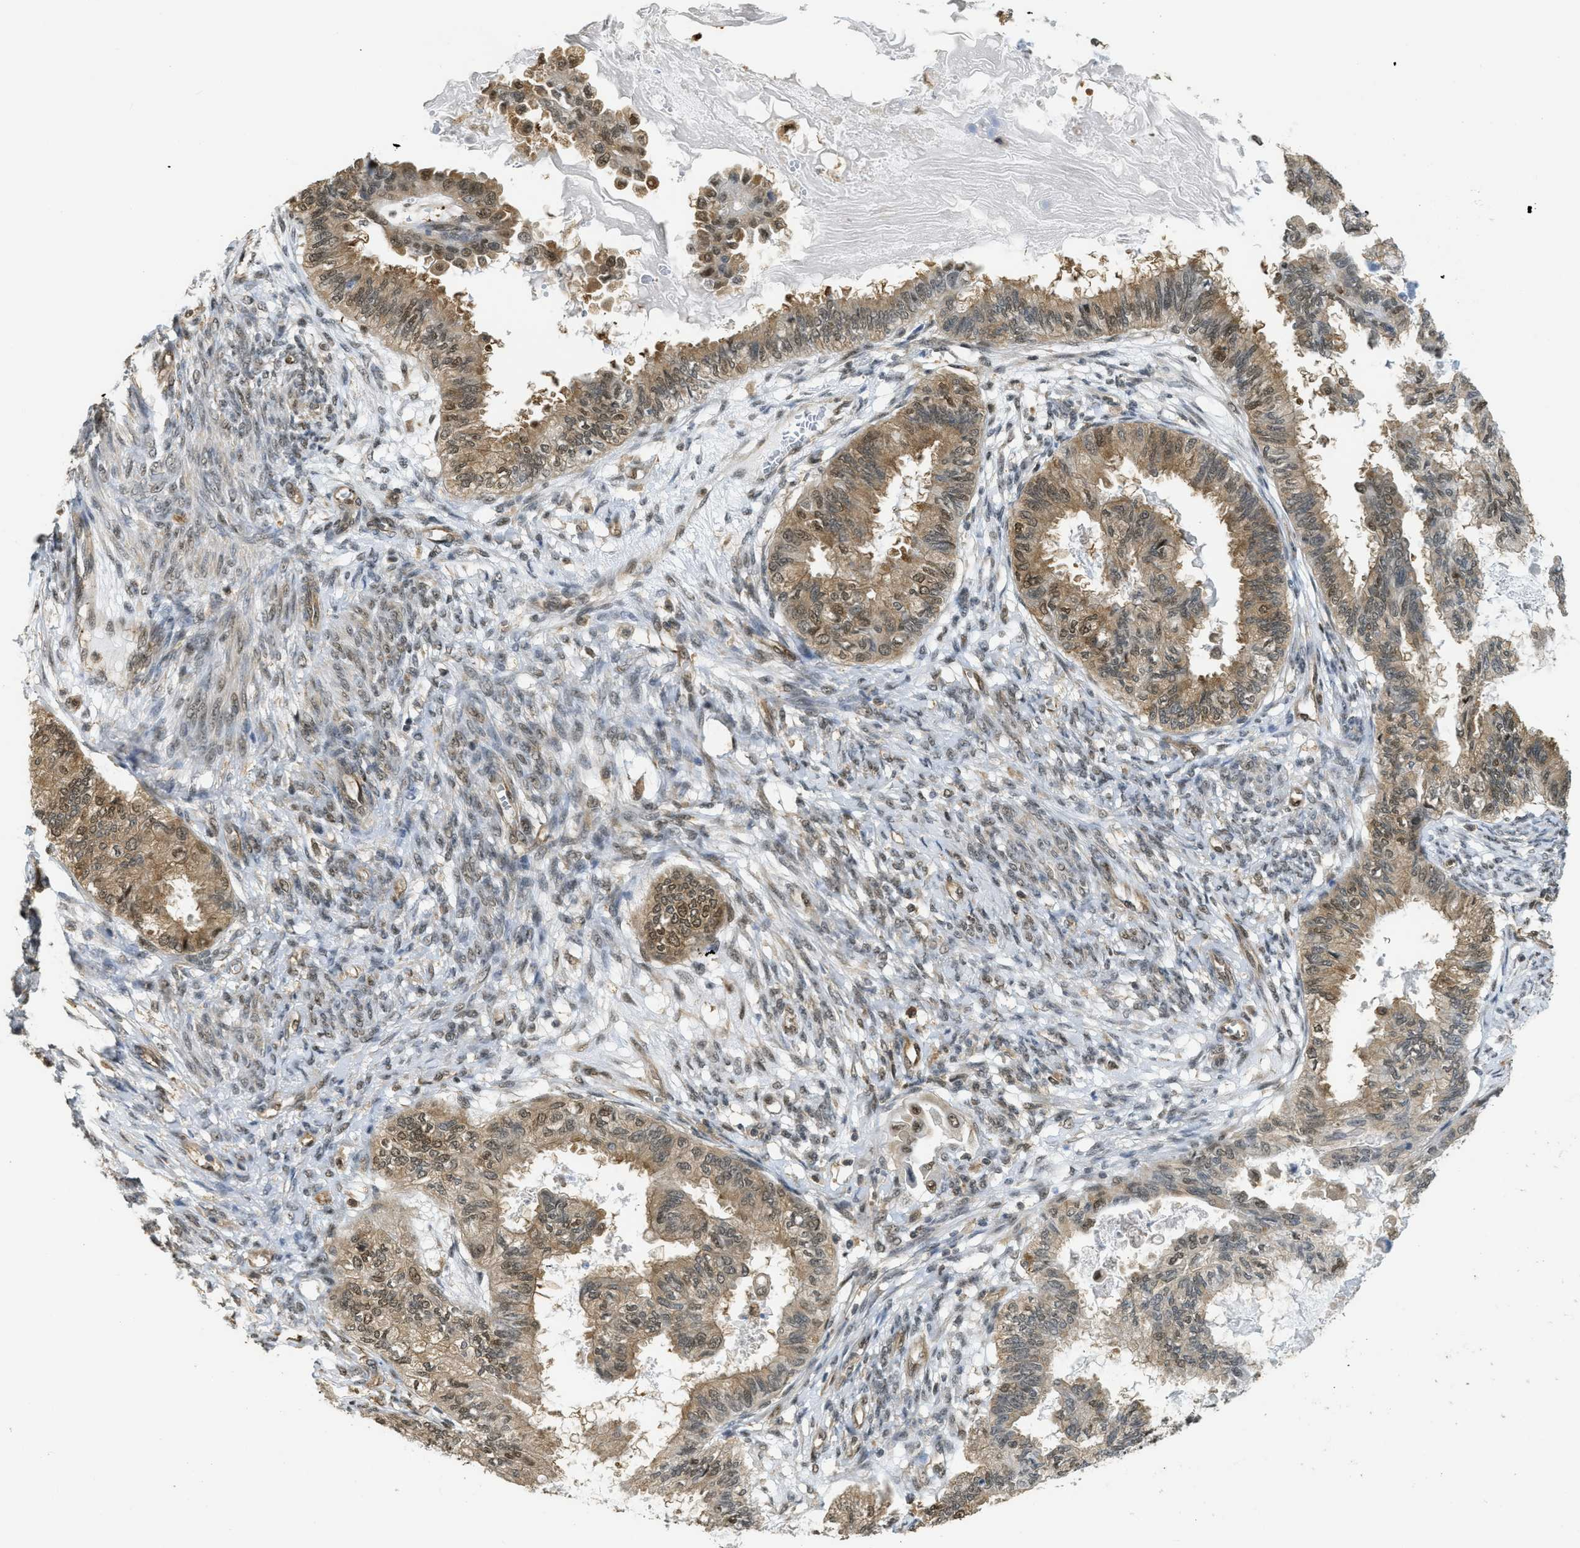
{"staining": {"intensity": "moderate", "quantity": ">75%", "location": "cytoplasmic/membranous,nuclear"}, "tissue": "cervical cancer", "cell_type": "Tumor cells", "image_type": "cancer", "snomed": [{"axis": "morphology", "description": "Normal tissue, NOS"}, {"axis": "morphology", "description": "Adenocarcinoma, NOS"}, {"axis": "topography", "description": "Cervix"}, {"axis": "topography", "description": "Endometrium"}], "caption": "Cervical cancer was stained to show a protein in brown. There is medium levels of moderate cytoplasmic/membranous and nuclear staining in about >75% of tumor cells. The staining is performed using DAB (3,3'-diaminobenzidine) brown chromogen to label protein expression. The nuclei are counter-stained blue using hematoxylin.", "gene": "PSMC5", "patient": {"sex": "female", "age": 86}}